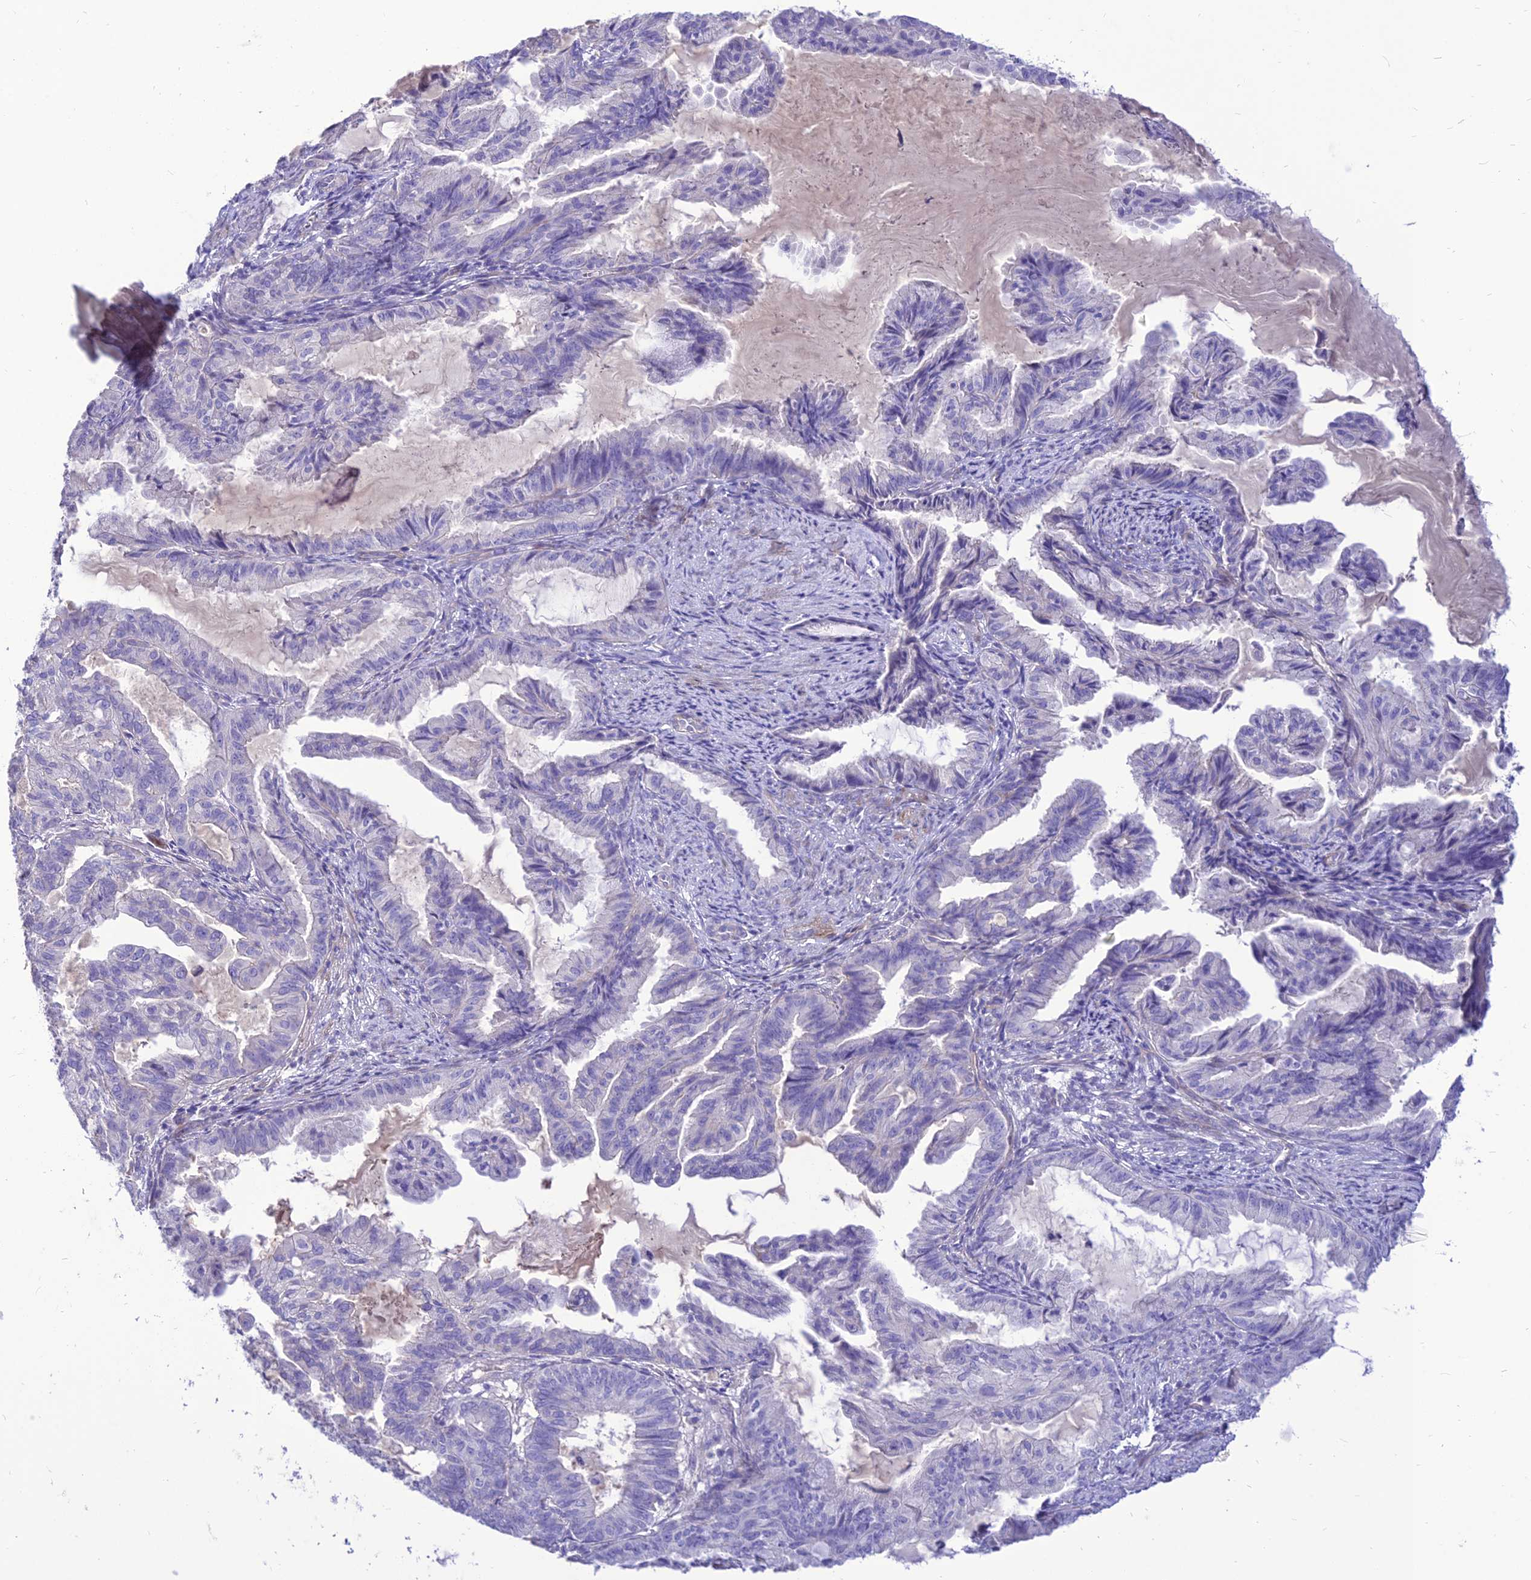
{"staining": {"intensity": "negative", "quantity": "none", "location": "none"}, "tissue": "endometrial cancer", "cell_type": "Tumor cells", "image_type": "cancer", "snomed": [{"axis": "morphology", "description": "Adenocarcinoma, NOS"}, {"axis": "topography", "description": "Endometrium"}], "caption": "Endometrial cancer stained for a protein using IHC demonstrates no staining tumor cells.", "gene": "TEKT3", "patient": {"sex": "female", "age": 86}}